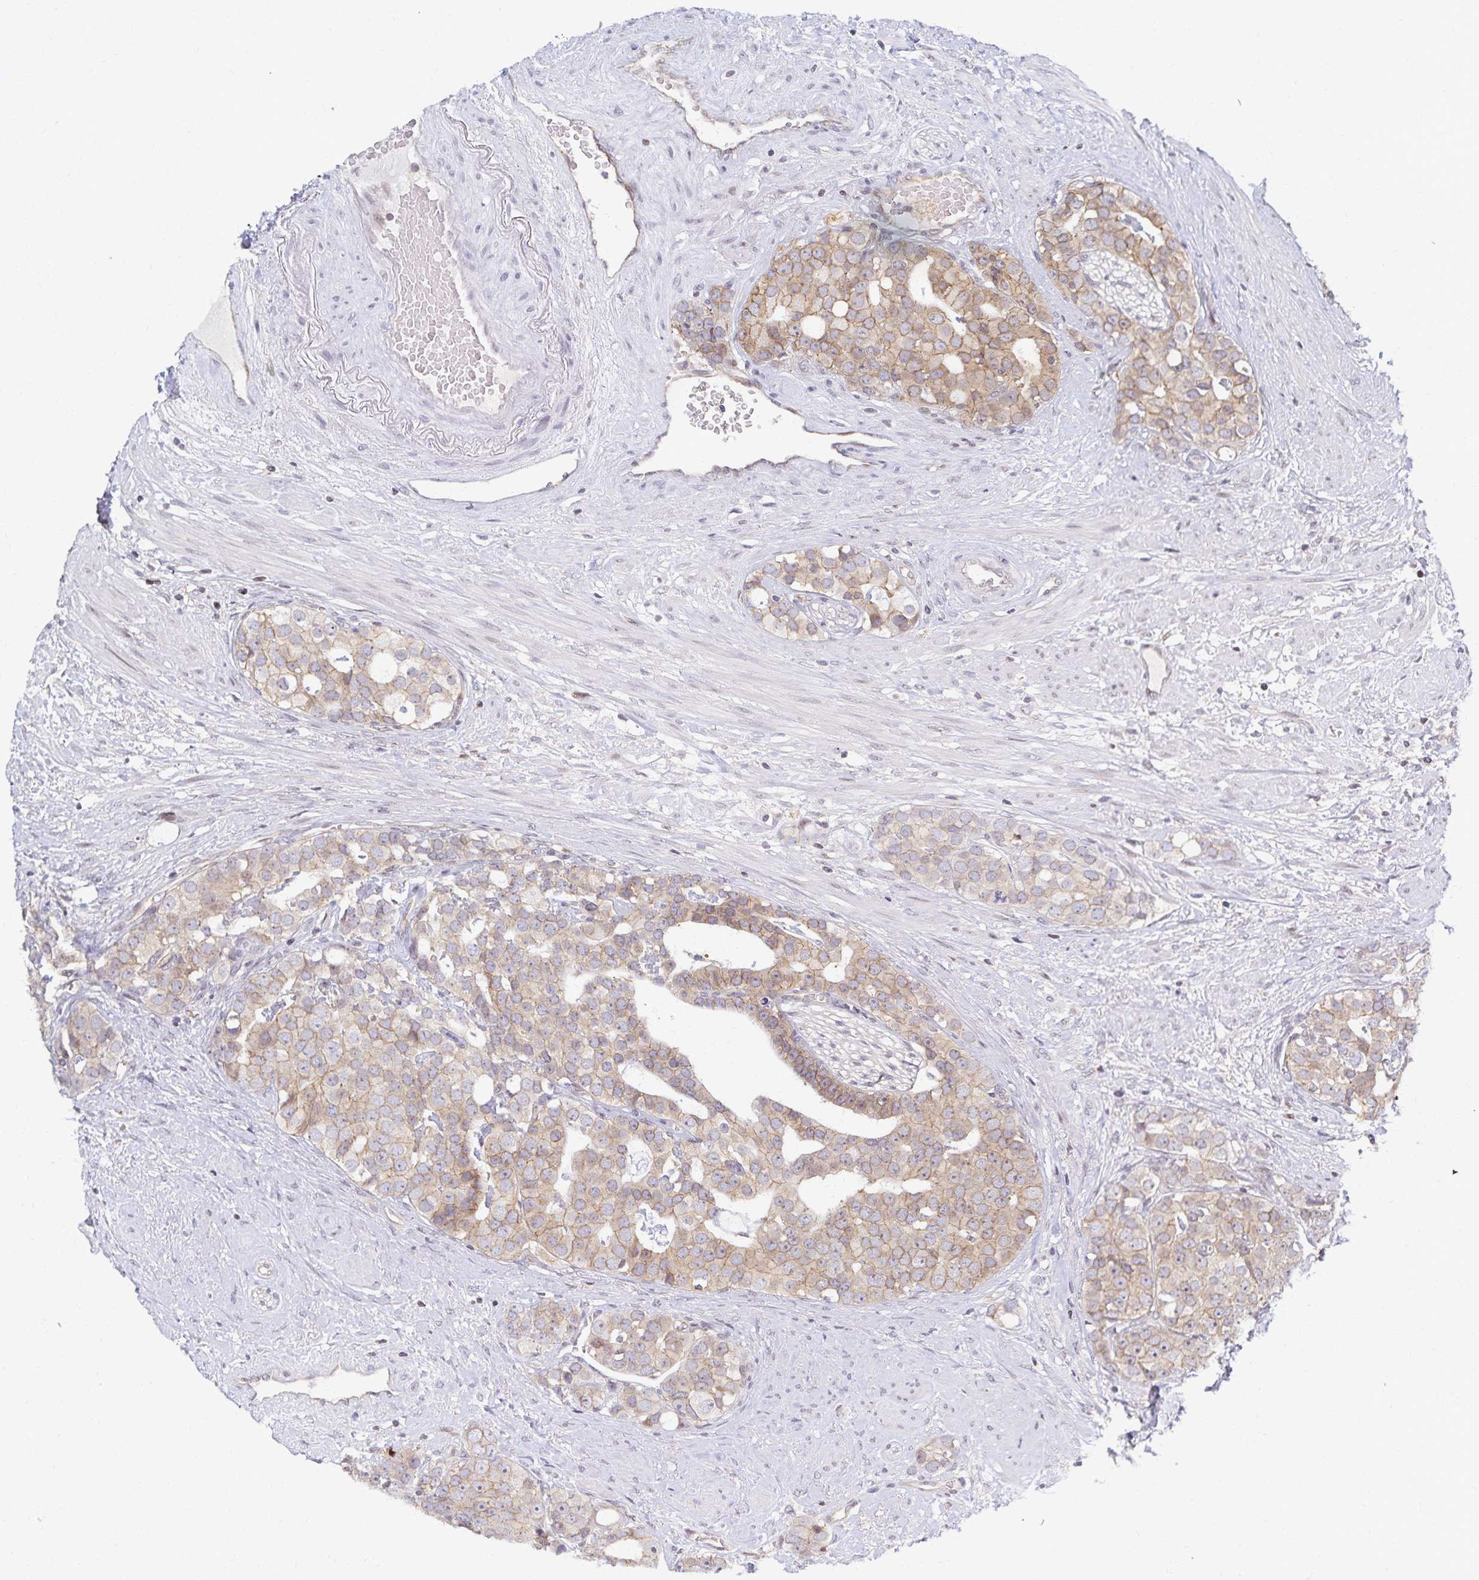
{"staining": {"intensity": "weak", "quantity": "25%-75%", "location": "cytoplasmic/membranous"}, "tissue": "prostate cancer", "cell_type": "Tumor cells", "image_type": "cancer", "snomed": [{"axis": "morphology", "description": "Adenocarcinoma, High grade"}, {"axis": "topography", "description": "Prostate"}], "caption": "A low amount of weak cytoplasmic/membranous staining is seen in approximately 25%-75% of tumor cells in prostate cancer (adenocarcinoma (high-grade)) tissue.", "gene": "RAB9B", "patient": {"sex": "male", "age": 71}}